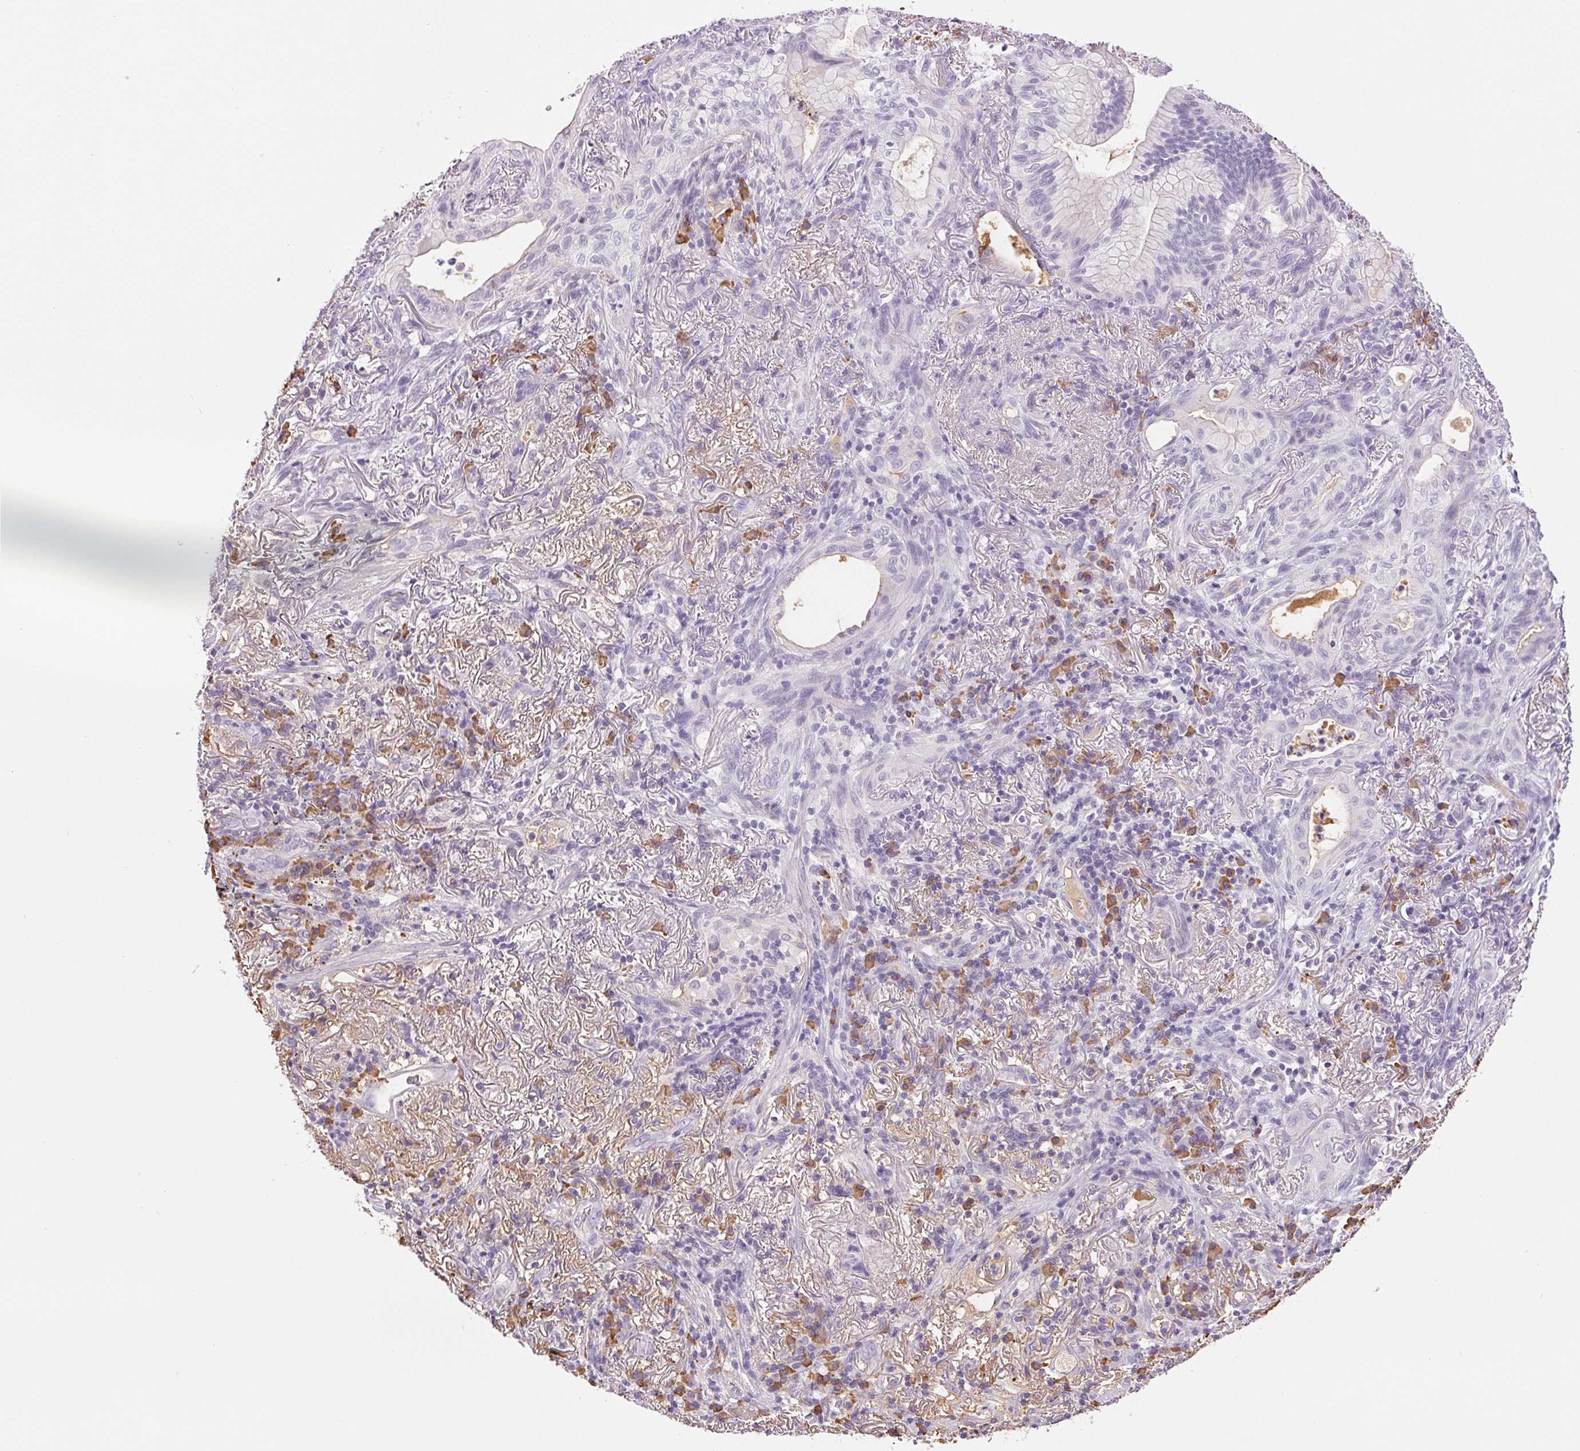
{"staining": {"intensity": "negative", "quantity": "none", "location": "none"}, "tissue": "lung cancer", "cell_type": "Tumor cells", "image_type": "cancer", "snomed": [{"axis": "morphology", "description": "Adenocarcinoma, NOS"}, {"axis": "topography", "description": "Lung"}], "caption": "The immunohistochemistry photomicrograph has no significant staining in tumor cells of lung cancer (adenocarcinoma) tissue.", "gene": "IFIT1B", "patient": {"sex": "male", "age": 77}}